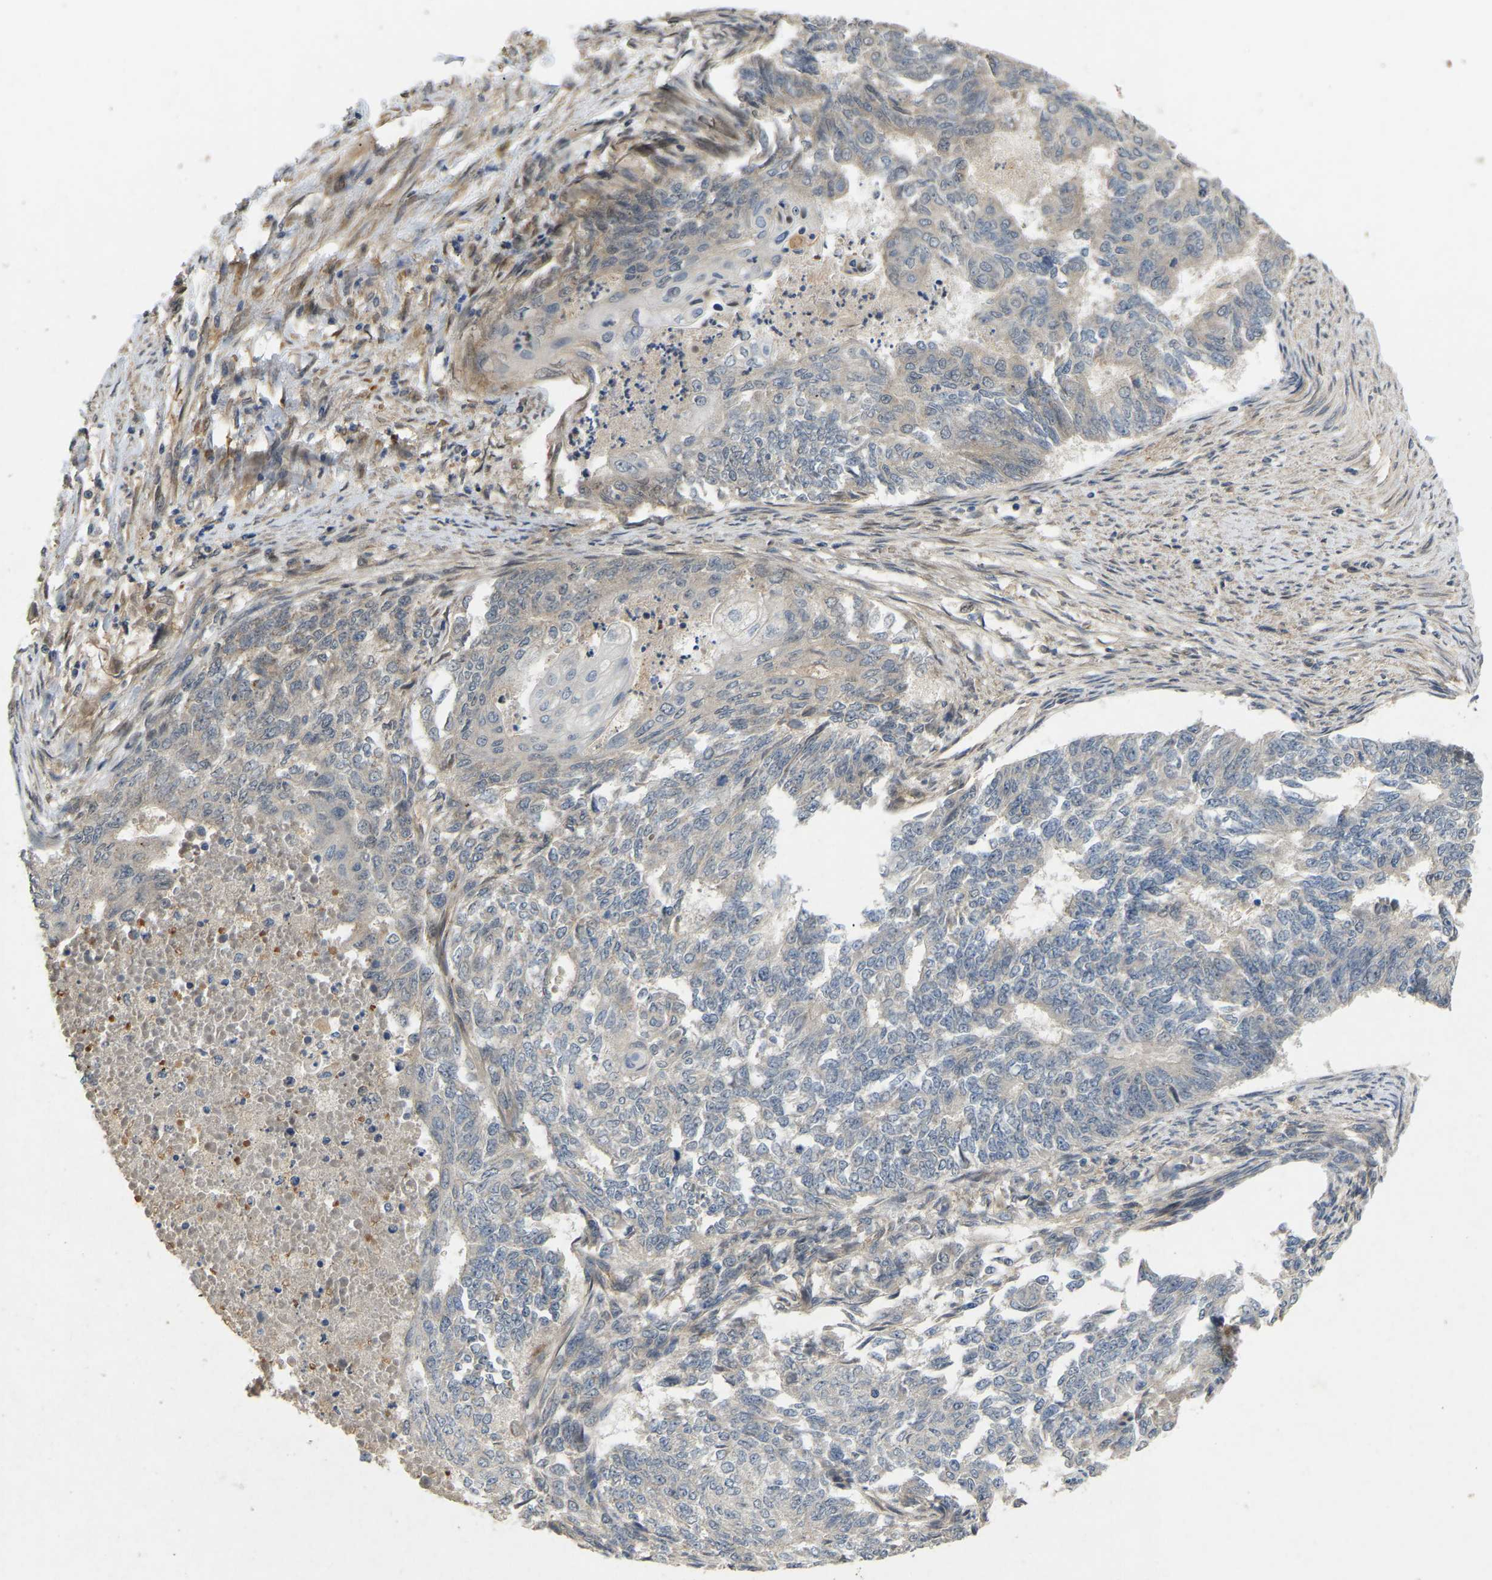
{"staining": {"intensity": "negative", "quantity": "none", "location": "none"}, "tissue": "endometrial cancer", "cell_type": "Tumor cells", "image_type": "cancer", "snomed": [{"axis": "morphology", "description": "Adenocarcinoma, NOS"}, {"axis": "topography", "description": "Endometrium"}], "caption": "Tumor cells are negative for protein expression in human endometrial cancer (adenocarcinoma).", "gene": "LIMK2", "patient": {"sex": "female", "age": 32}}